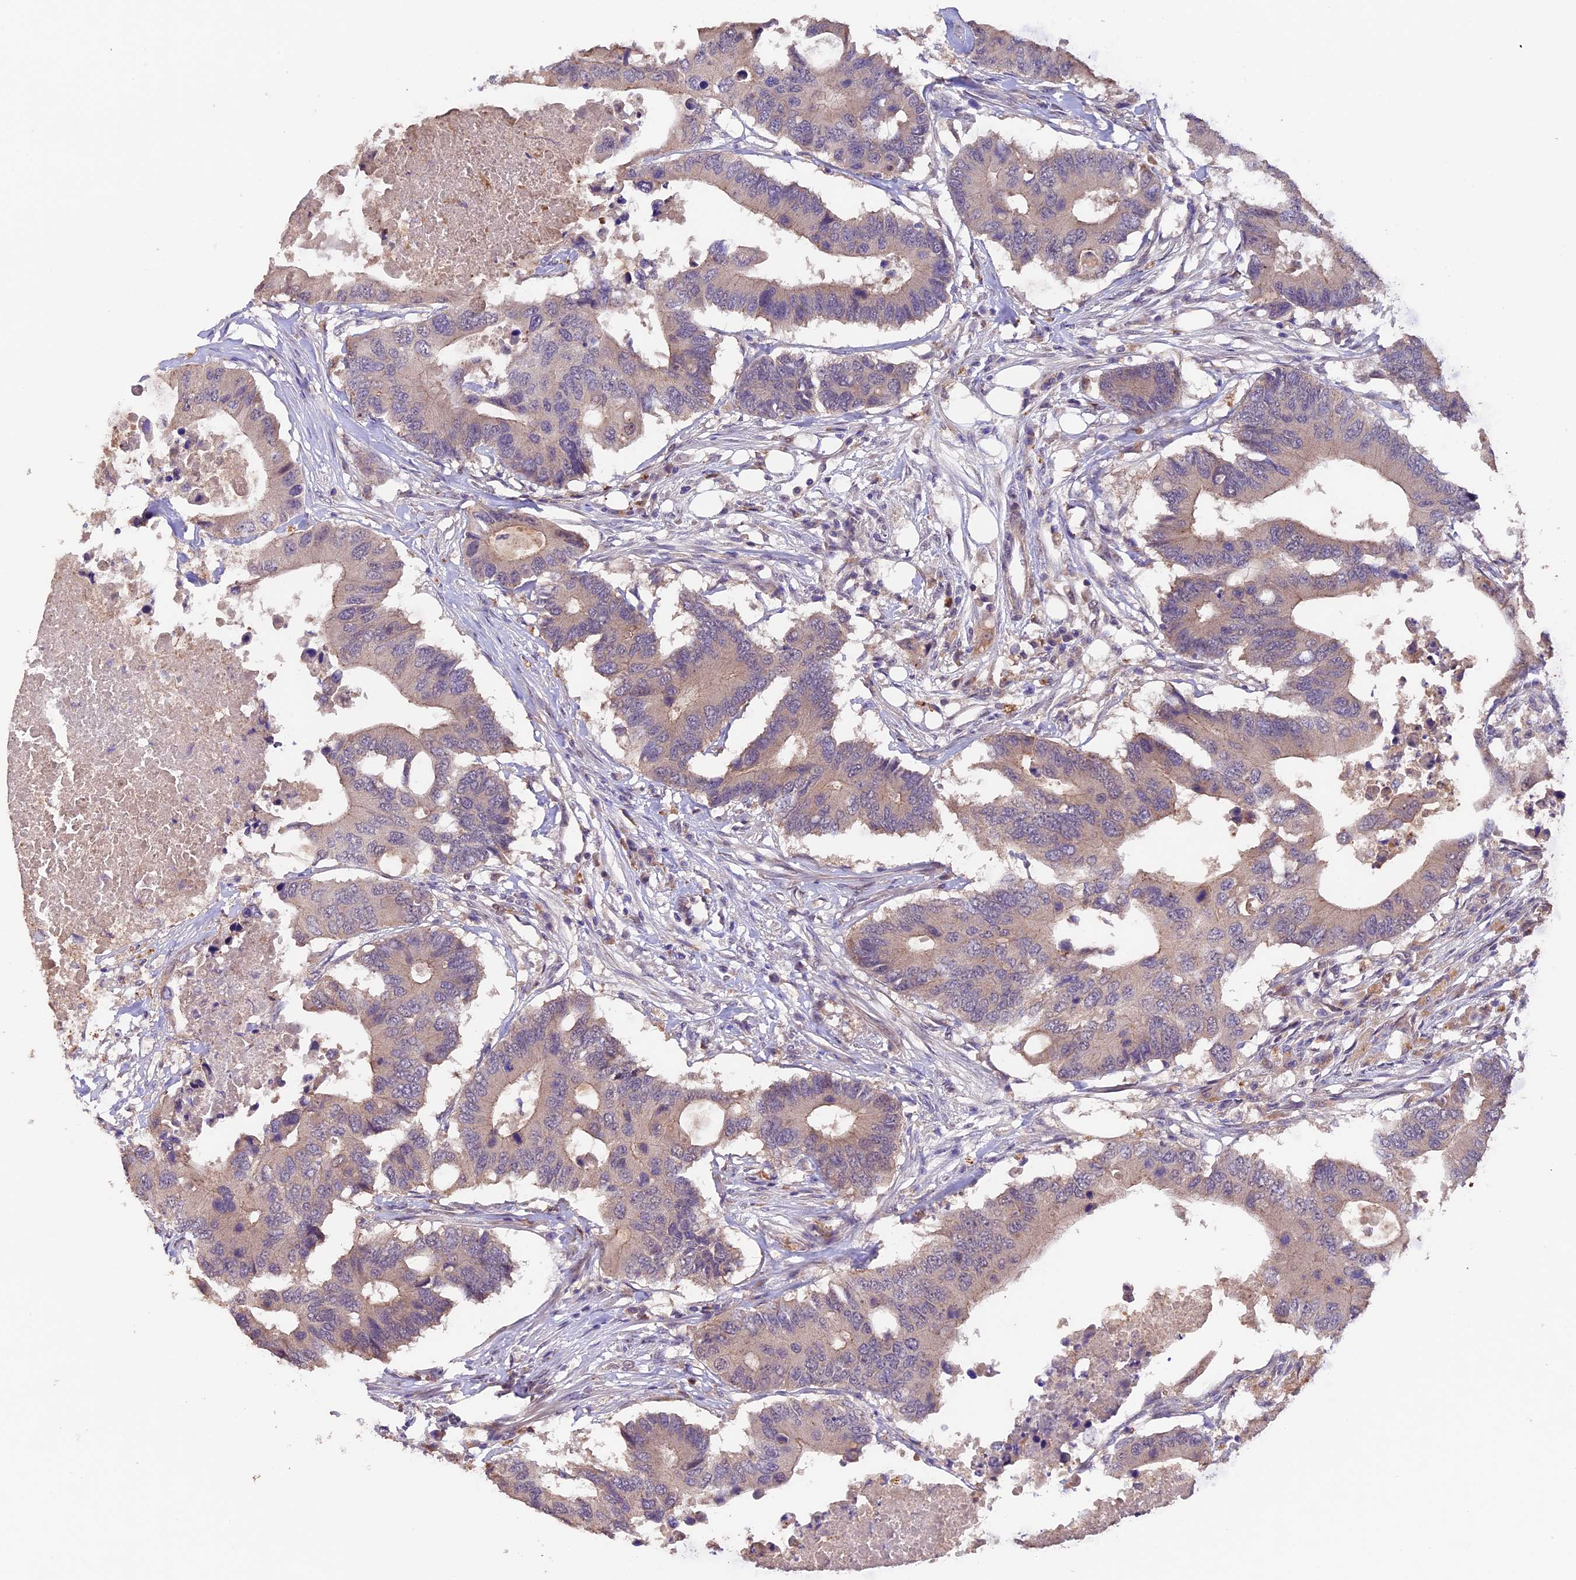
{"staining": {"intensity": "weak", "quantity": ">75%", "location": "cytoplasmic/membranous"}, "tissue": "colorectal cancer", "cell_type": "Tumor cells", "image_type": "cancer", "snomed": [{"axis": "morphology", "description": "Adenocarcinoma, NOS"}, {"axis": "topography", "description": "Colon"}], "caption": "Immunohistochemistry (IHC) photomicrograph of neoplastic tissue: colorectal cancer (adenocarcinoma) stained using IHC demonstrates low levels of weak protein expression localized specifically in the cytoplasmic/membranous of tumor cells, appearing as a cytoplasmic/membranous brown color.", "gene": "NCK2", "patient": {"sex": "male", "age": 71}}